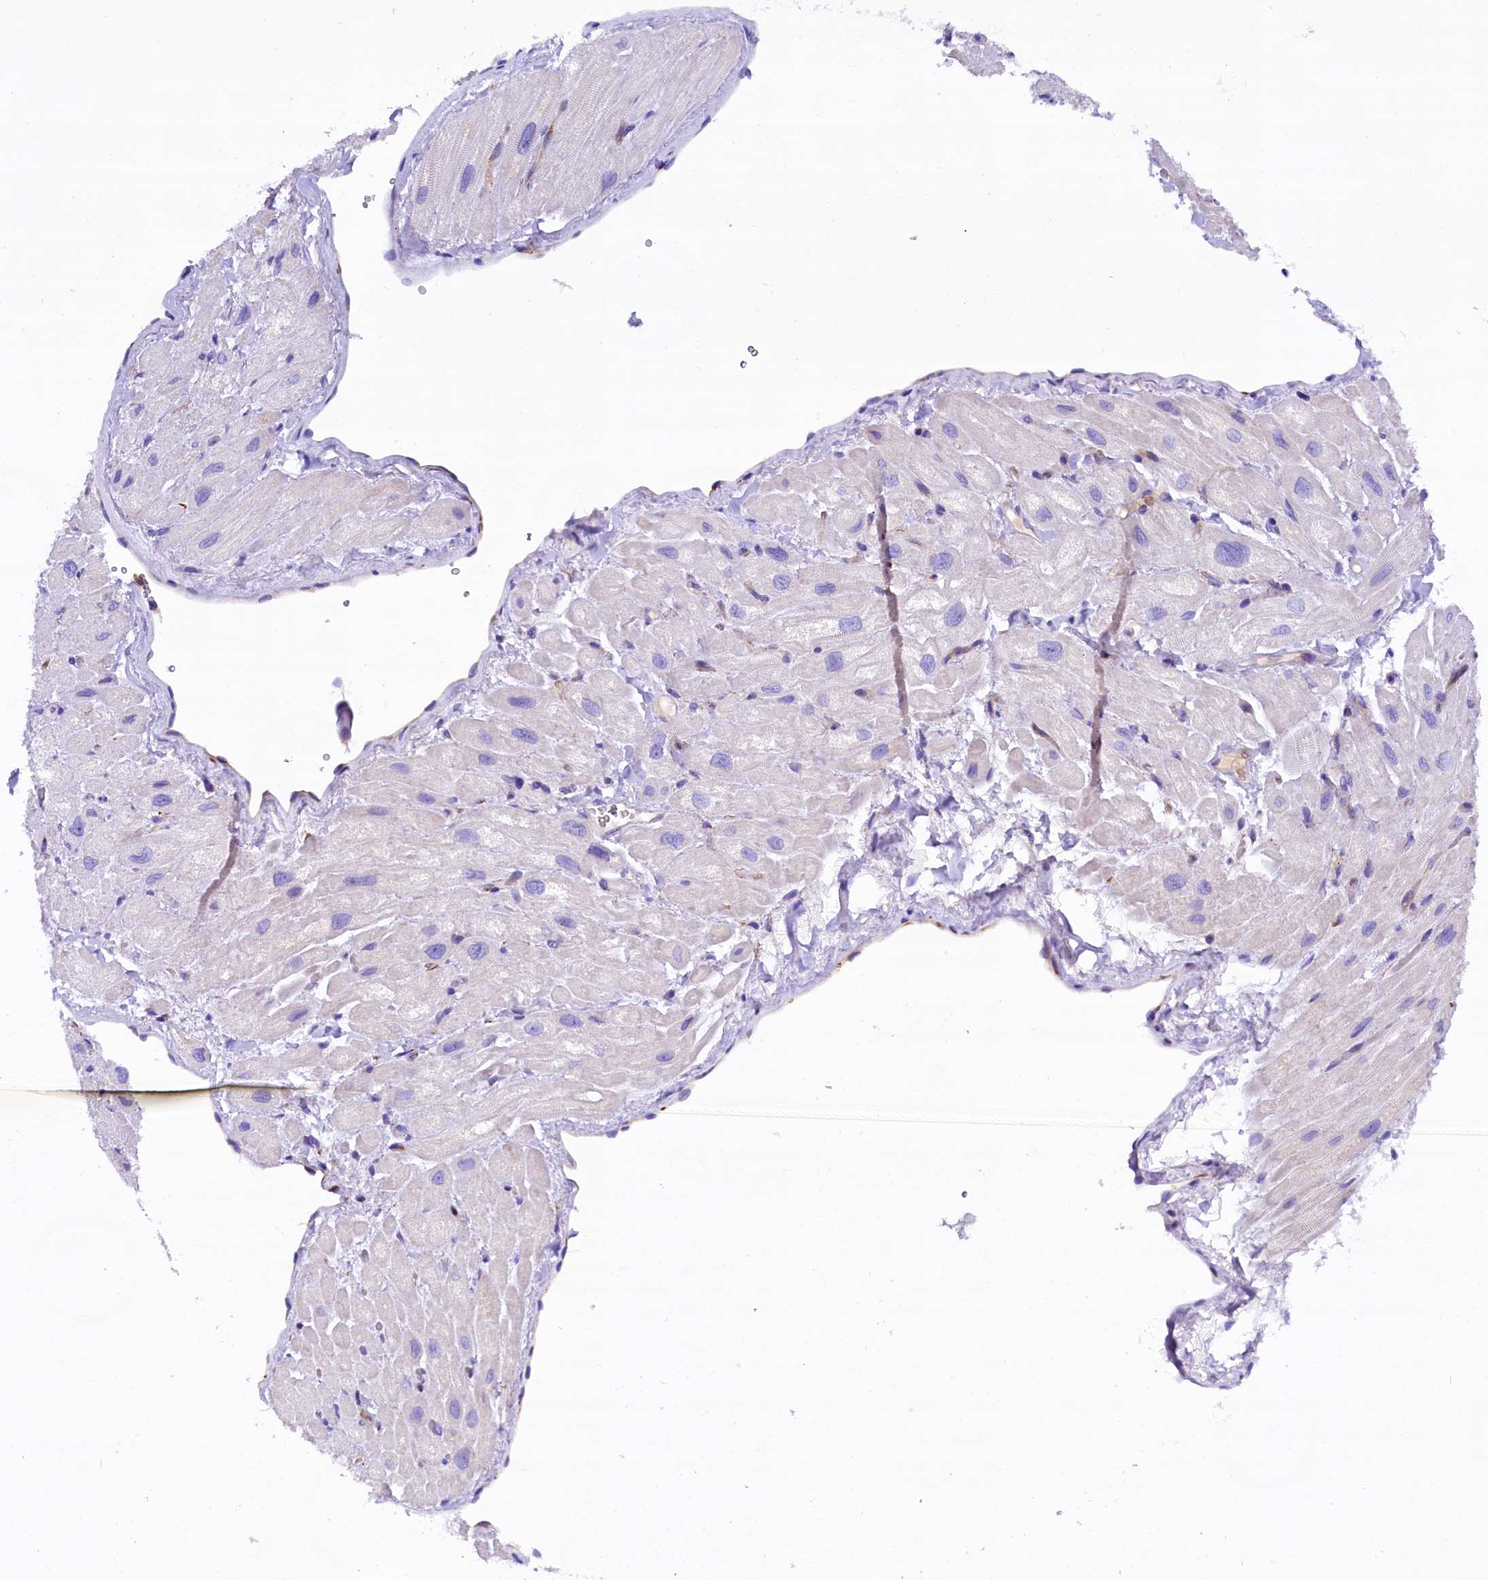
{"staining": {"intensity": "negative", "quantity": "none", "location": "none"}, "tissue": "heart muscle", "cell_type": "Cardiomyocytes", "image_type": "normal", "snomed": [{"axis": "morphology", "description": "Normal tissue, NOS"}, {"axis": "topography", "description": "Heart"}], "caption": "Heart muscle was stained to show a protein in brown. There is no significant positivity in cardiomyocytes. (DAB (3,3'-diaminobenzidine) immunohistochemistry with hematoxylin counter stain).", "gene": "CMTR2", "patient": {"sex": "male", "age": 65}}